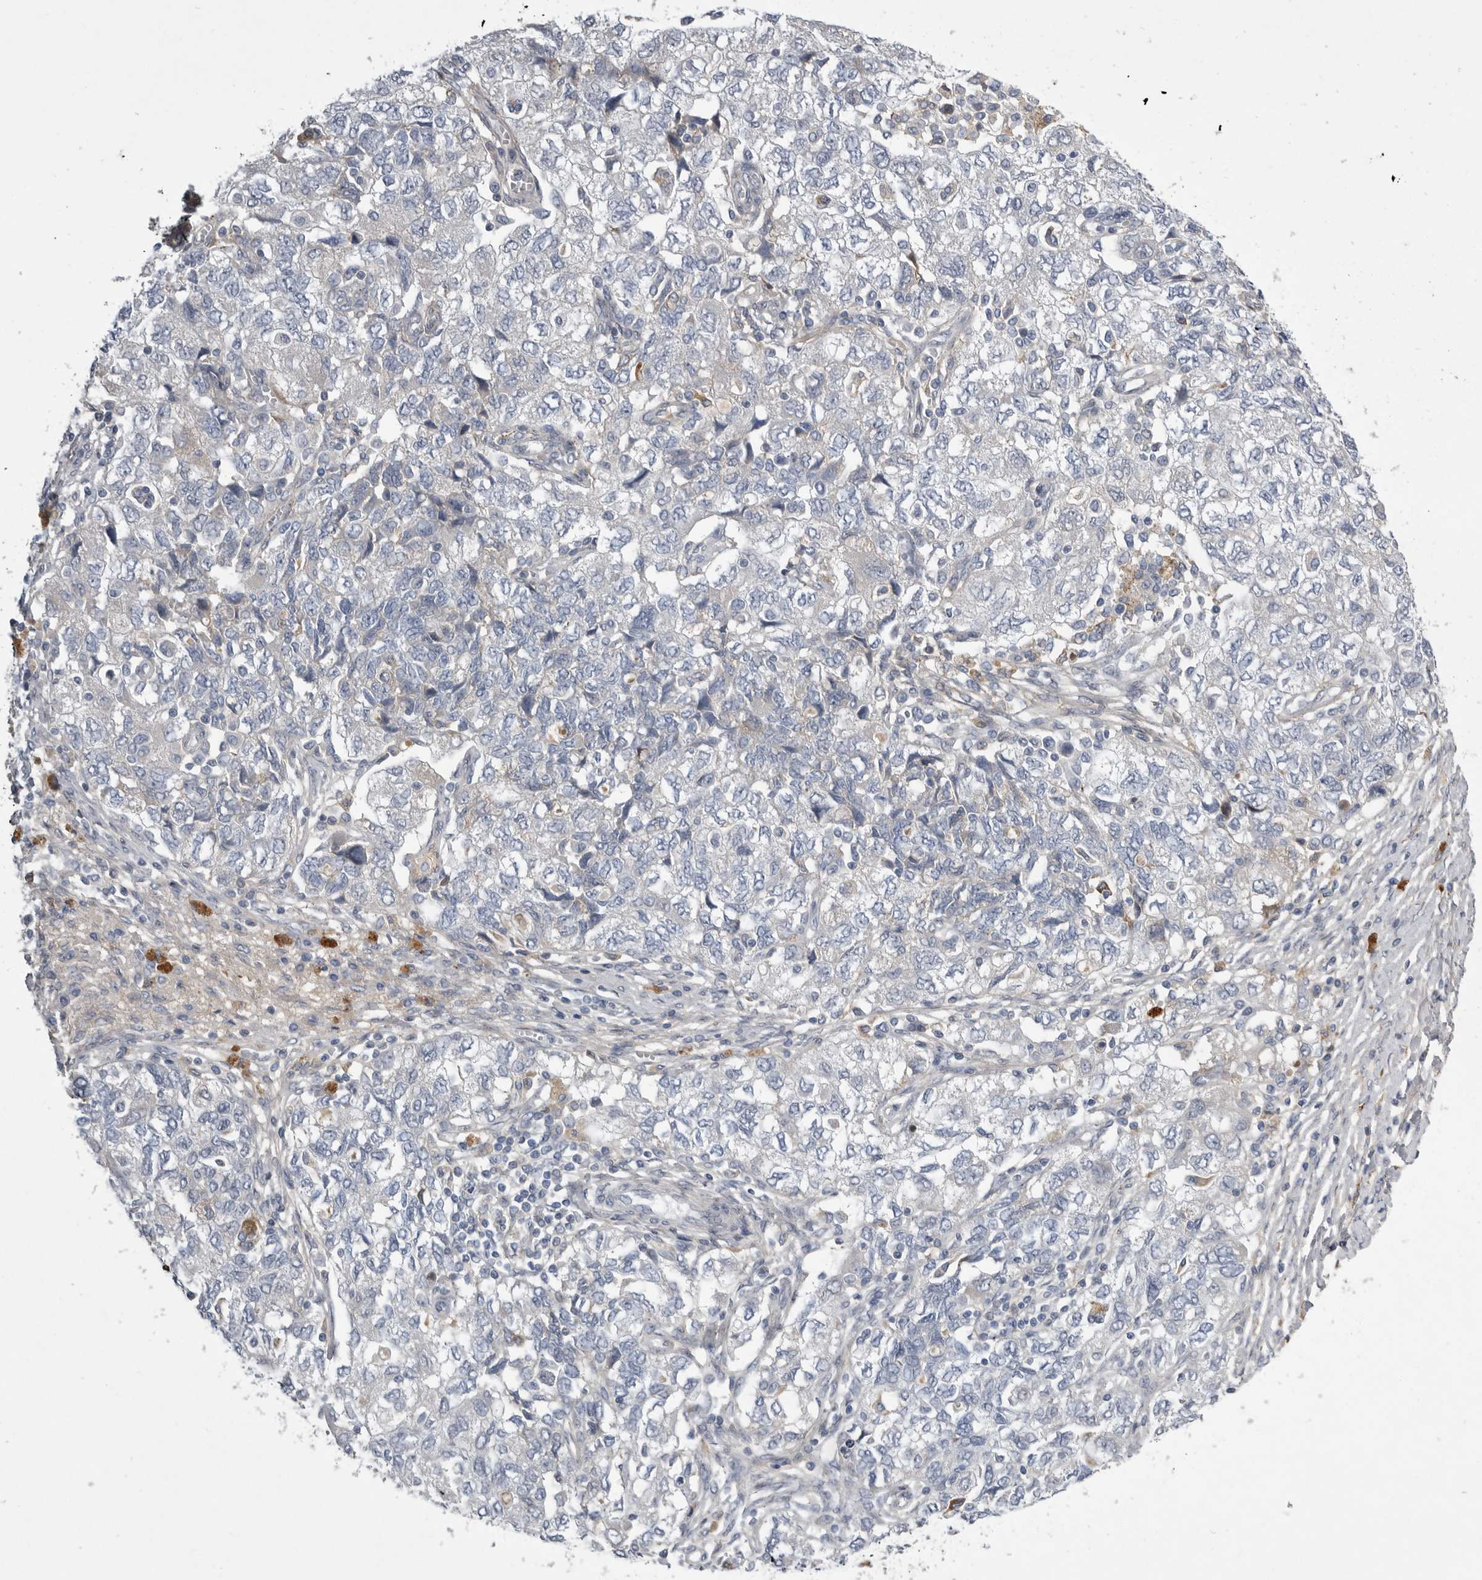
{"staining": {"intensity": "negative", "quantity": "none", "location": "none"}, "tissue": "ovarian cancer", "cell_type": "Tumor cells", "image_type": "cancer", "snomed": [{"axis": "morphology", "description": "Carcinoma, NOS"}, {"axis": "morphology", "description": "Cystadenocarcinoma, serous, NOS"}, {"axis": "topography", "description": "Ovary"}], "caption": "Ovarian carcinoma was stained to show a protein in brown. There is no significant expression in tumor cells. (Stains: DAB (3,3'-diaminobenzidine) immunohistochemistry (IHC) with hematoxylin counter stain, Microscopy: brightfield microscopy at high magnification).", "gene": "CRP", "patient": {"sex": "female", "age": 69}}